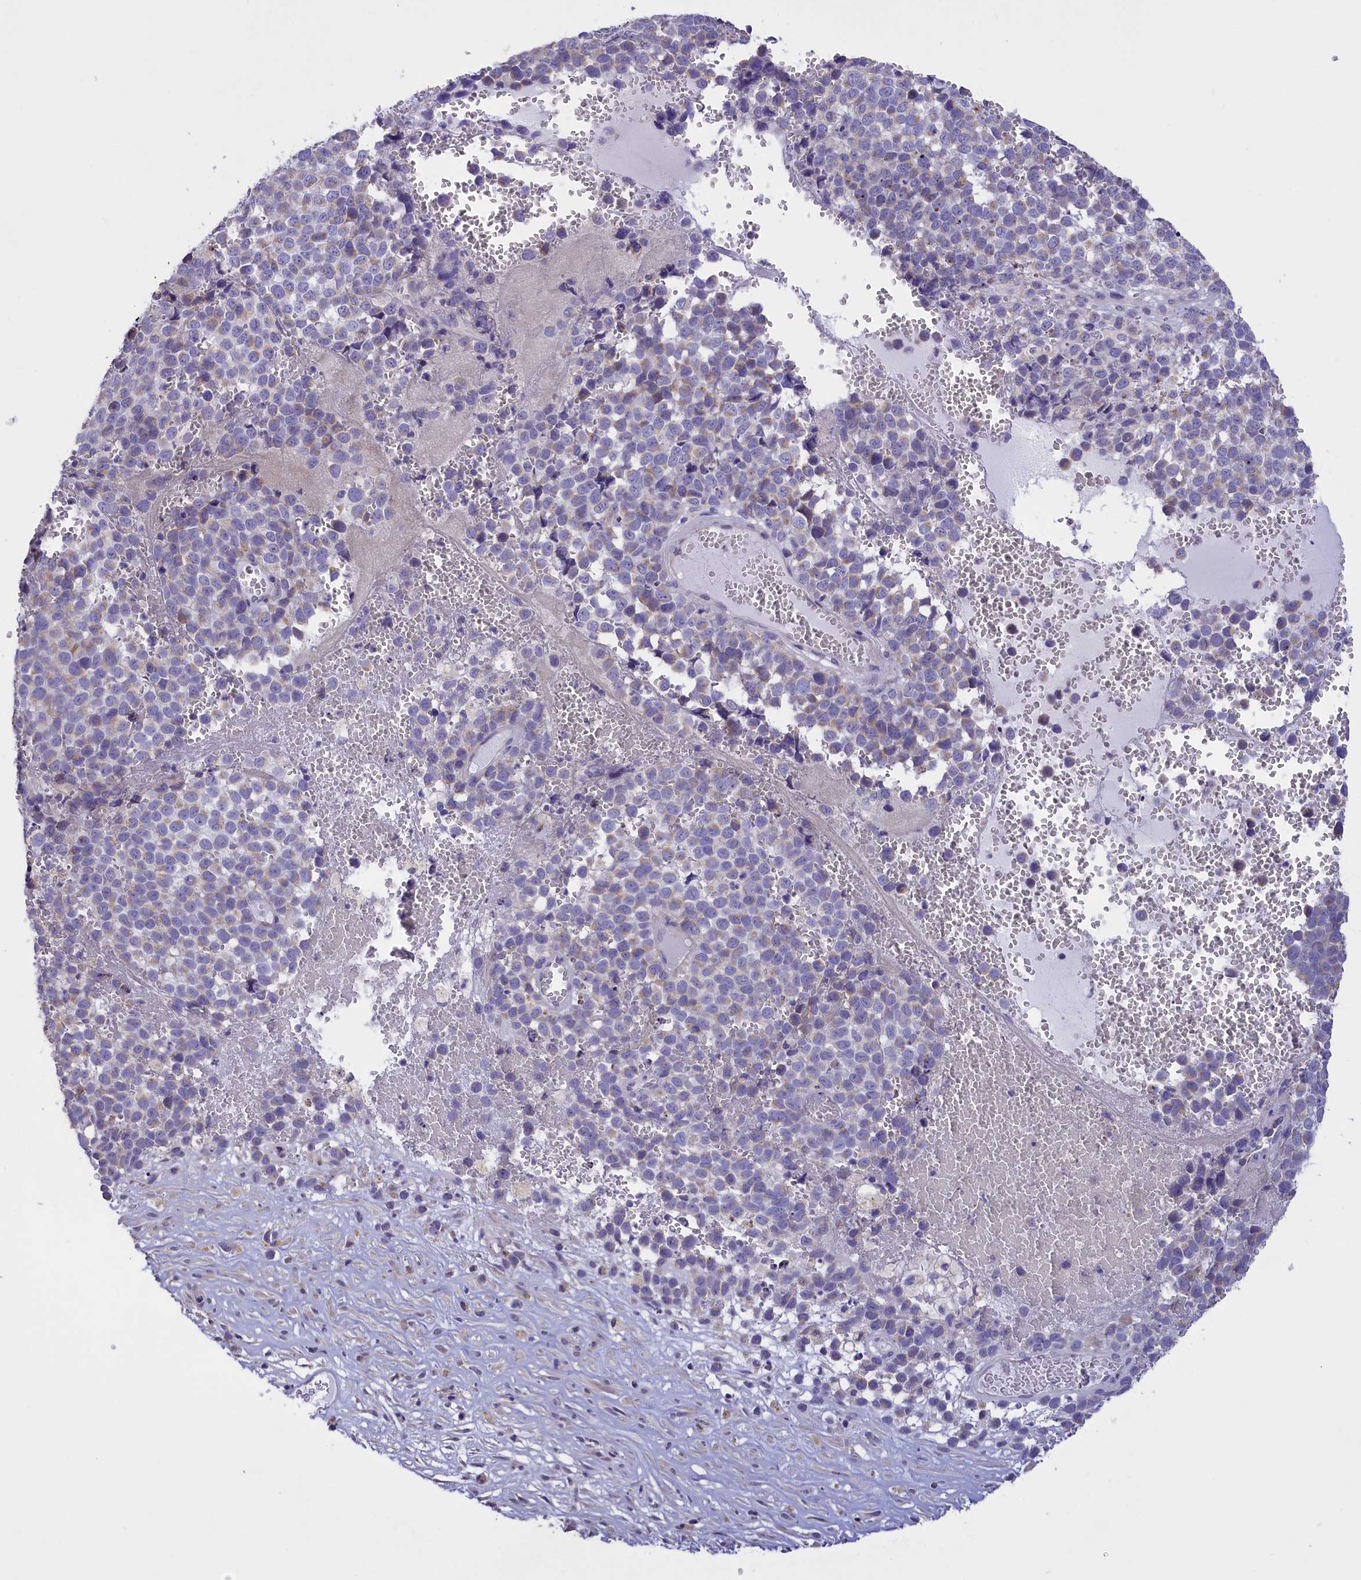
{"staining": {"intensity": "weak", "quantity": "25%-75%", "location": "cytoplasmic/membranous"}, "tissue": "melanoma", "cell_type": "Tumor cells", "image_type": "cancer", "snomed": [{"axis": "morphology", "description": "Malignant melanoma, NOS"}, {"axis": "topography", "description": "Nose, NOS"}], "caption": "DAB immunohistochemical staining of human melanoma shows weak cytoplasmic/membranous protein positivity in about 25%-75% of tumor cells. (DAB (3,3'-diaminobenzidine) IHC with brightfield microscopy, high magnification).", "gene": "CYP2U1", "patient": {"sex": "female", "age": 48}}